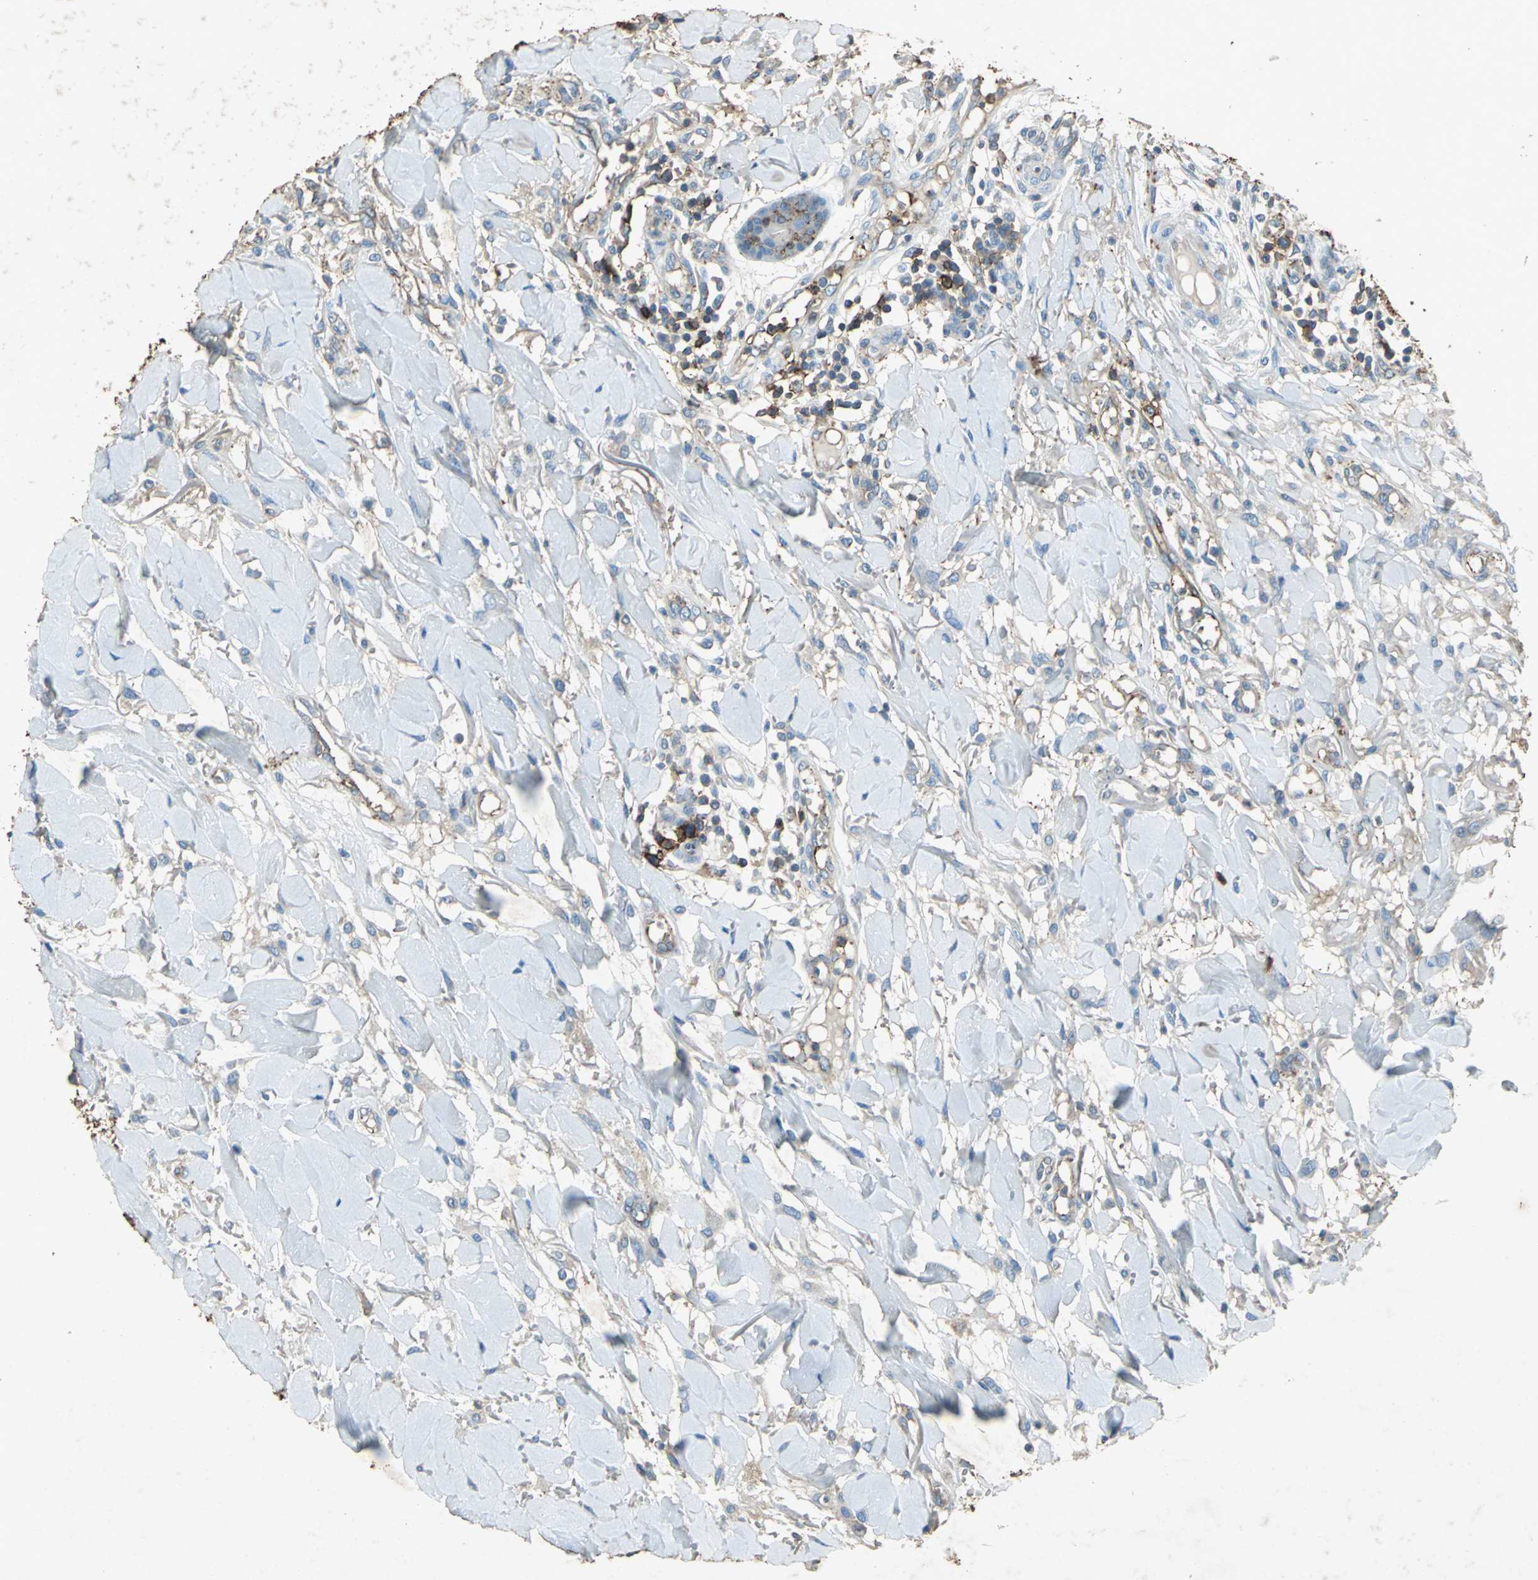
{"staining": {"intensity": "weak", "quantity": "25%-75%", "location": "cytoplasmic/membranous"}, "tissue": "skin cancer", "cell_type": "Tumor cells", "image_type": "cancer", "snomed": [{"axis": "morphology", "description": "Squamous cell carcinoma, NOS"}, {"axis": "topography", "description": "Skin"}], "caption": "Brown immunohistochemical staining in human skin cancer shows weak cytoplasmic/membranous positivity in about 25%-75% of tumor cells.", "gene": "CCR6", "patient": {"sex": "female", "age": 78}}